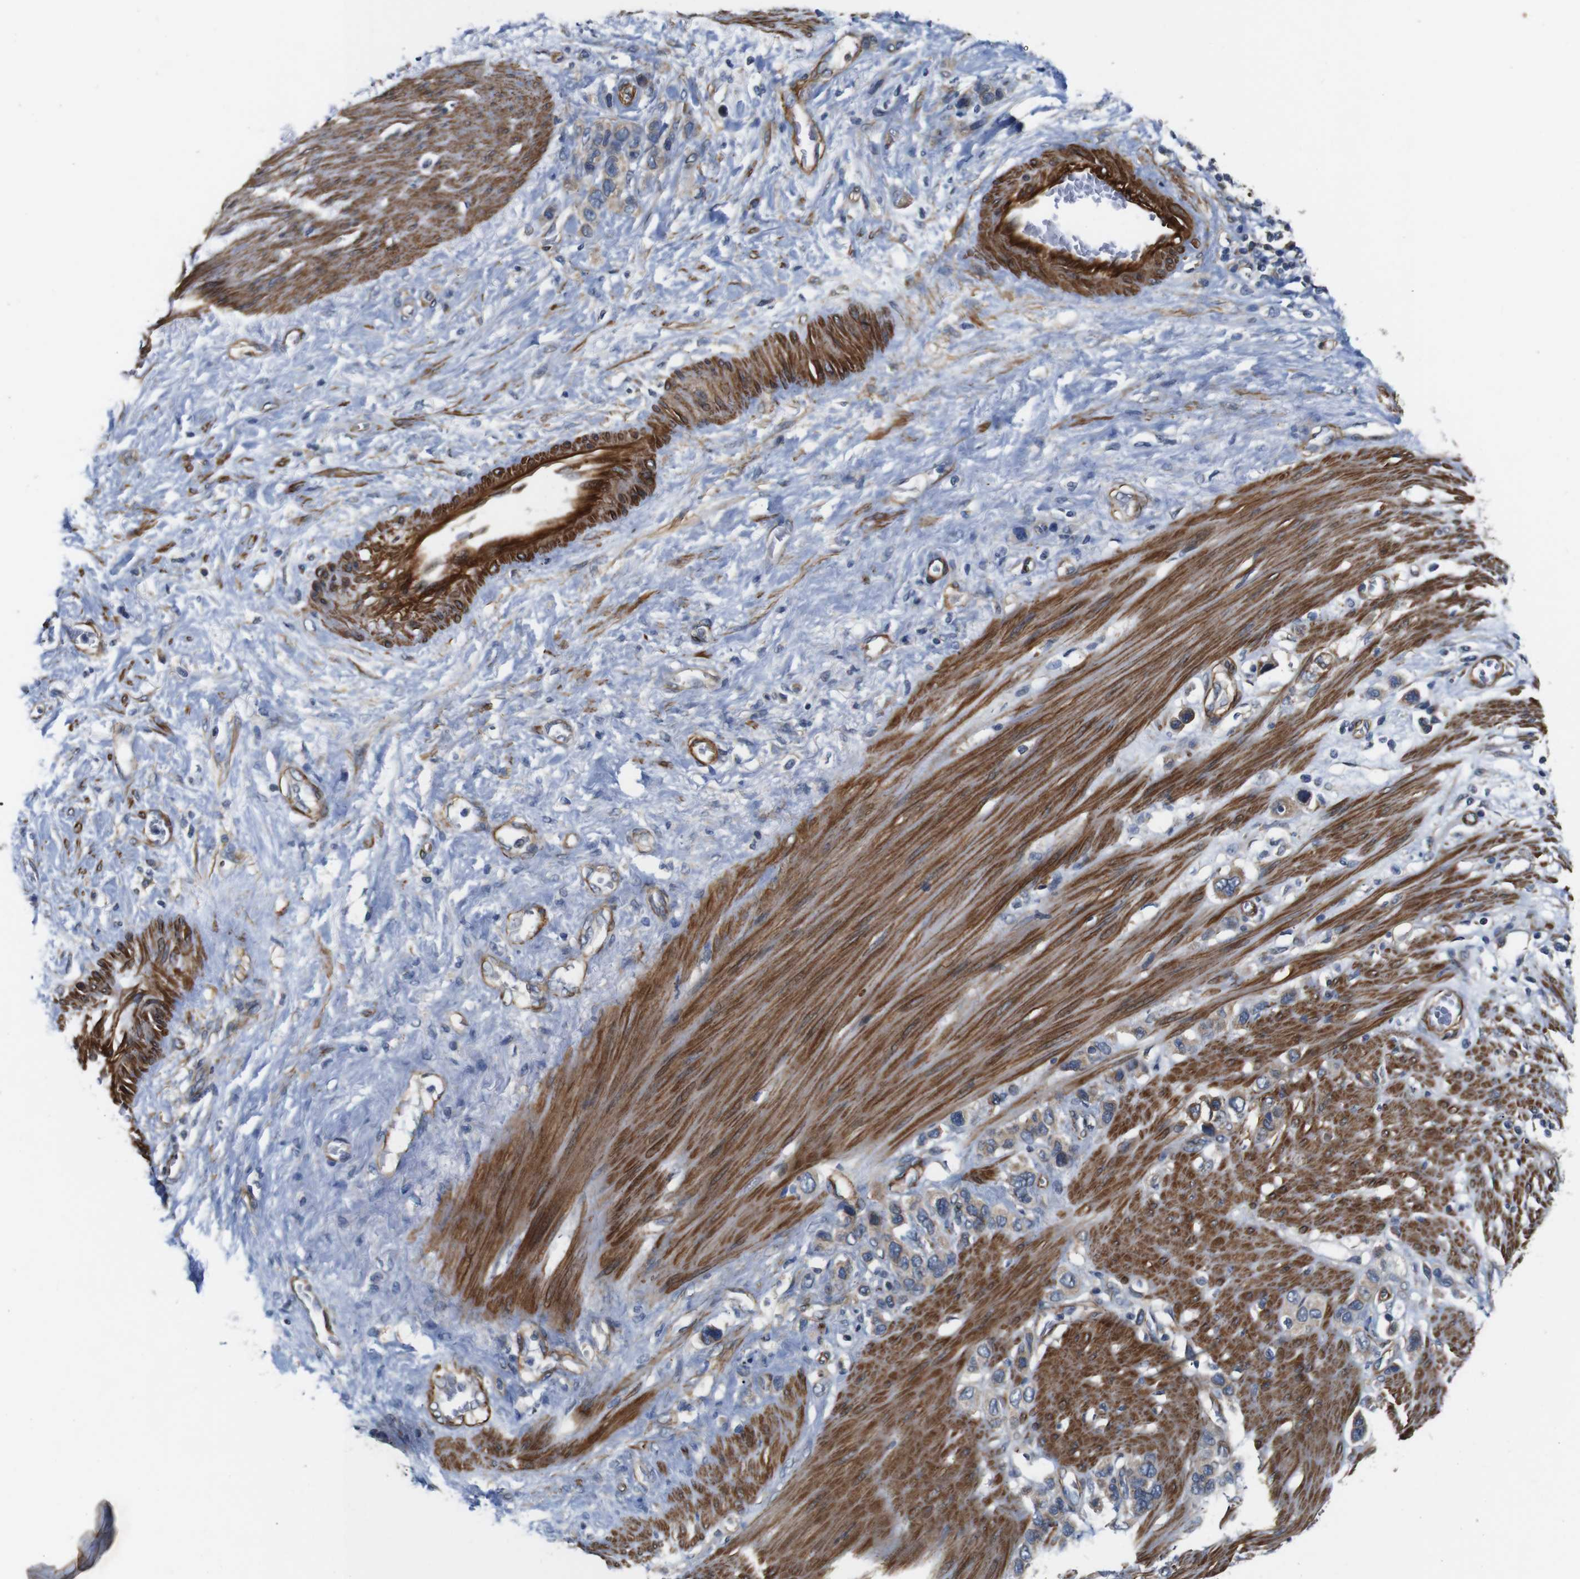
{"staining": {"intensity": "weak", "quantity": ">75%", "location": "cytoplasmic/membranous"}, "tissue": "stomach cancer", "cell_type": "Tumor cells", "image_type": "cancer", "snomed": [{"axis": "morphology", "description": "Adenocarcinoma, NOS"}, {"axis": "morphology", "description": "Adenocarcinoma, High grade"}, {"axis": "topography", "description": "Stomach, upper"}, {"axis": "topography", "description": "Stomach, lower"}], "caption": "A brown stain labels weak cytoplasmic/membranous staining of a protein in stomach cancer tumor cells. (DAB IHC with brightfield microscopy, high magnification).", "gene": "GGT7", "patient": {"sex": "female", "age": 65}}